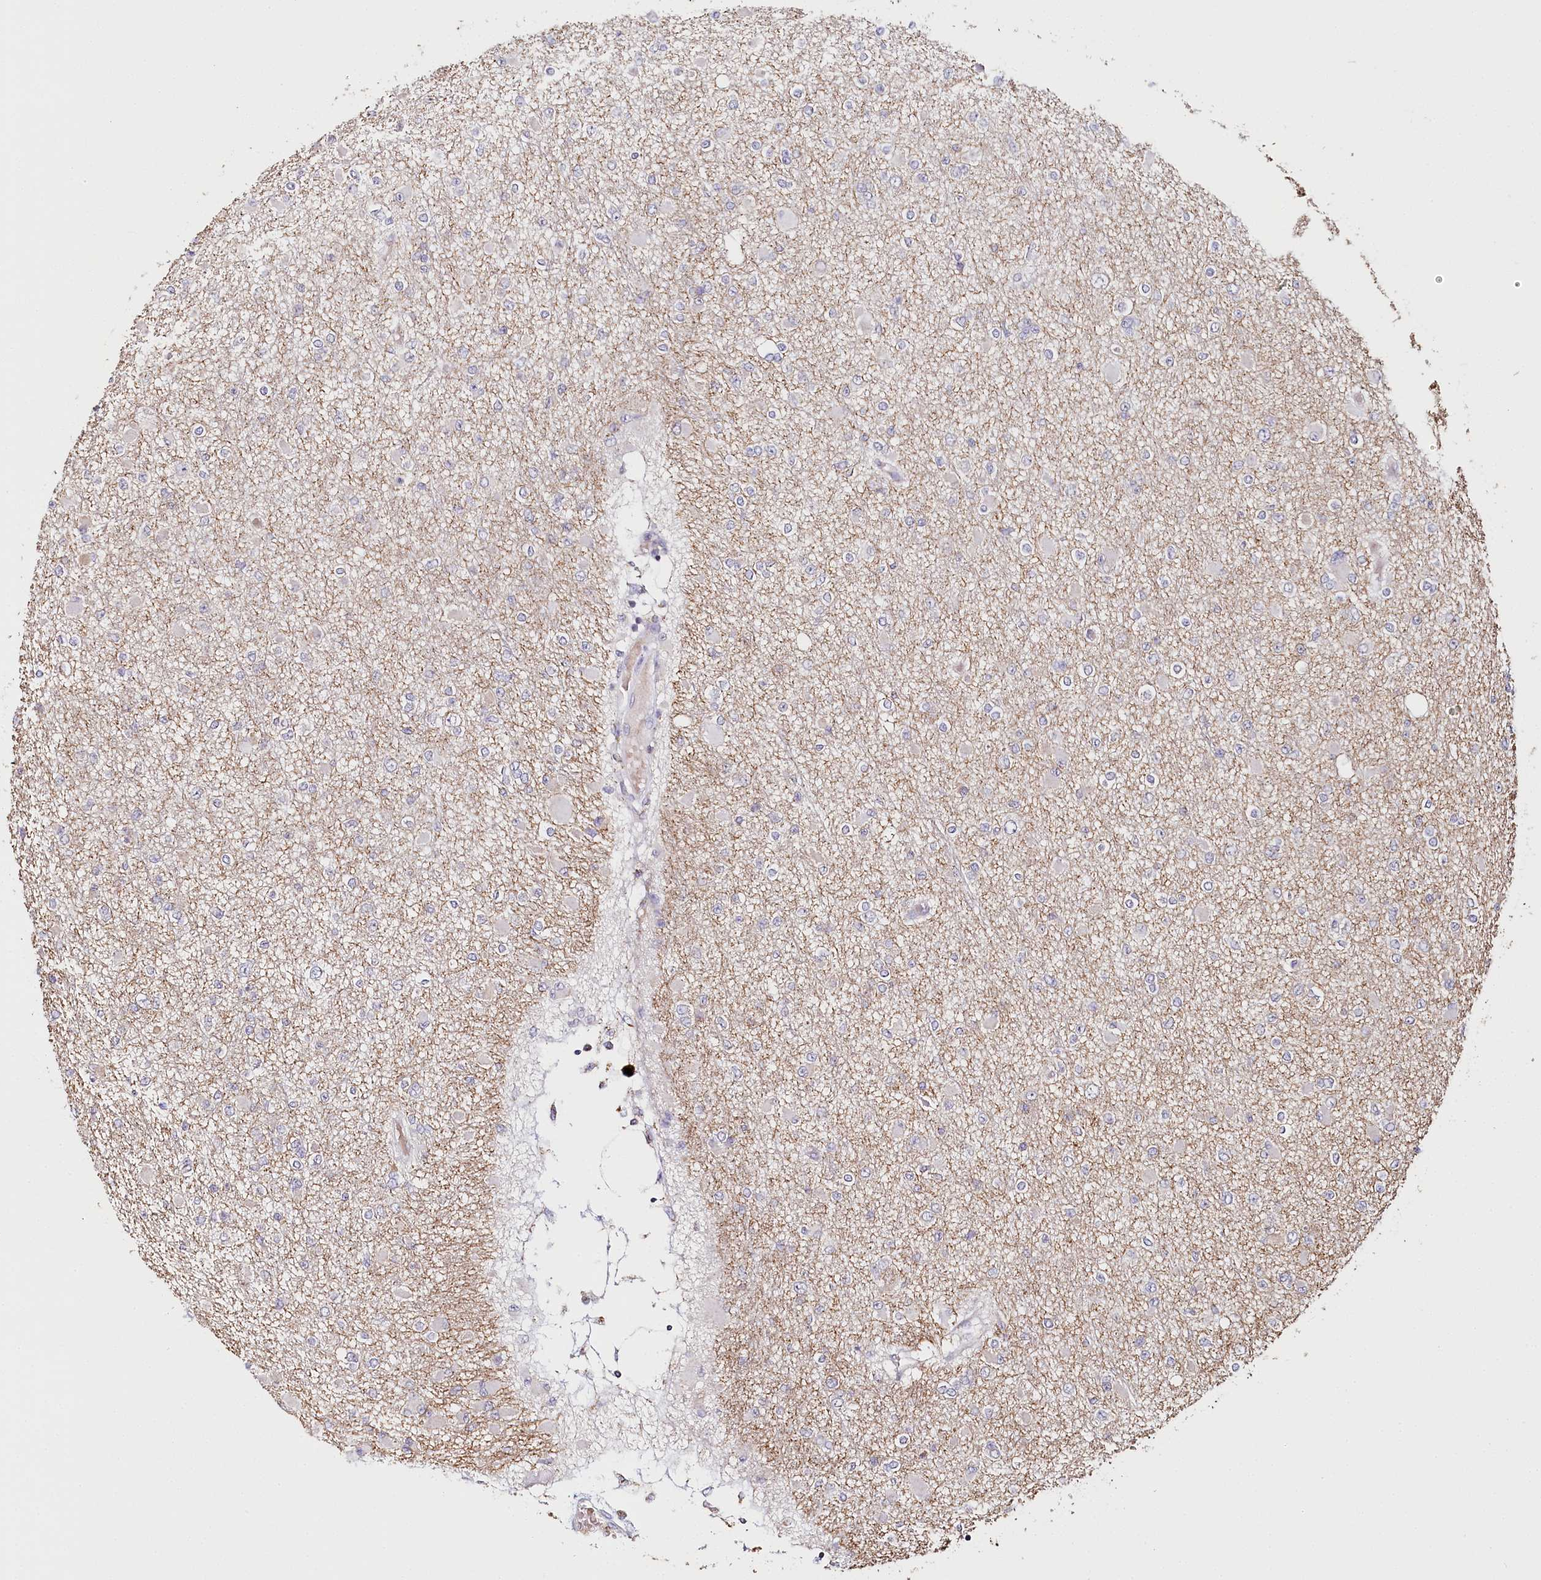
{"staining": {"intensity": "negative", "quantity": "none", "location": "none"}, "tissue": "glioma", "cell_type": "Tumor cells", "image_type": "cancer", "snomed": [{"axis": "morphology", "description": "Glioma, malignant, Low grade"}, {"axis": "topography", "description": "Brain"}], "caption": "Protein analysis of glioma reveals no significant staining in tumor cells.", "gene": "MMP25", "patient": {"sex": "female", "age": 22}}